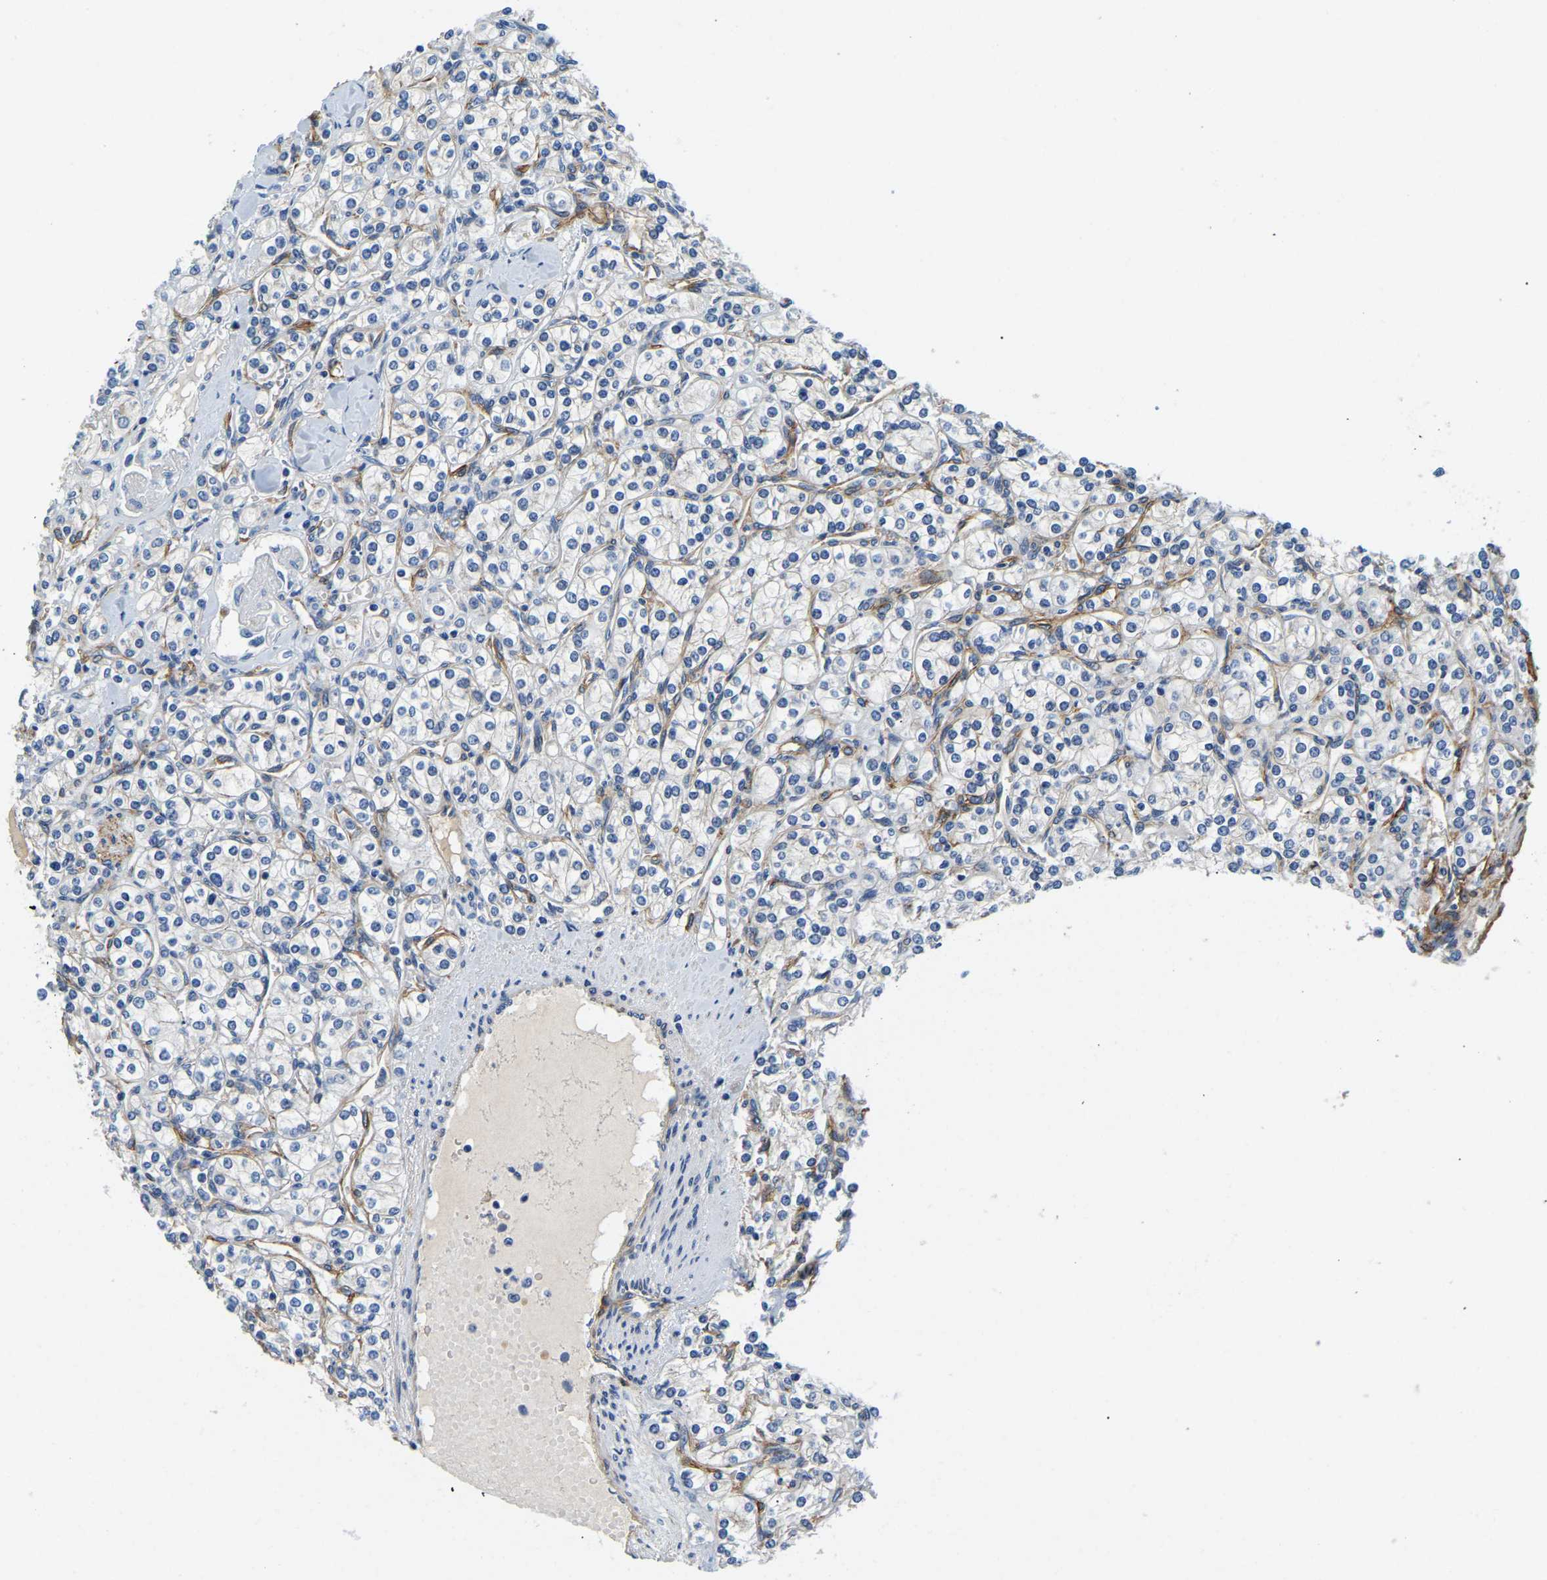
{"staining": {"intensity": "negative", "quantity": "none", "location": "none"}, "tissue": "renal cancer", "cell_type": "Tumor cells", "image_type": "cancer", "snomed": [{"axis": "morphology", "description": "Adenocarcinoma, NOS"}, {"axis": "topography", "description": "Kidney"}], "caption": "This is an immunohistochemistry (IHC) photomicrograph of human renal cancer (adenocarcinoma). There is no staining in tumor cells.", "gene": "LIAS", "patient": {"sex": "male", "age": 77}}